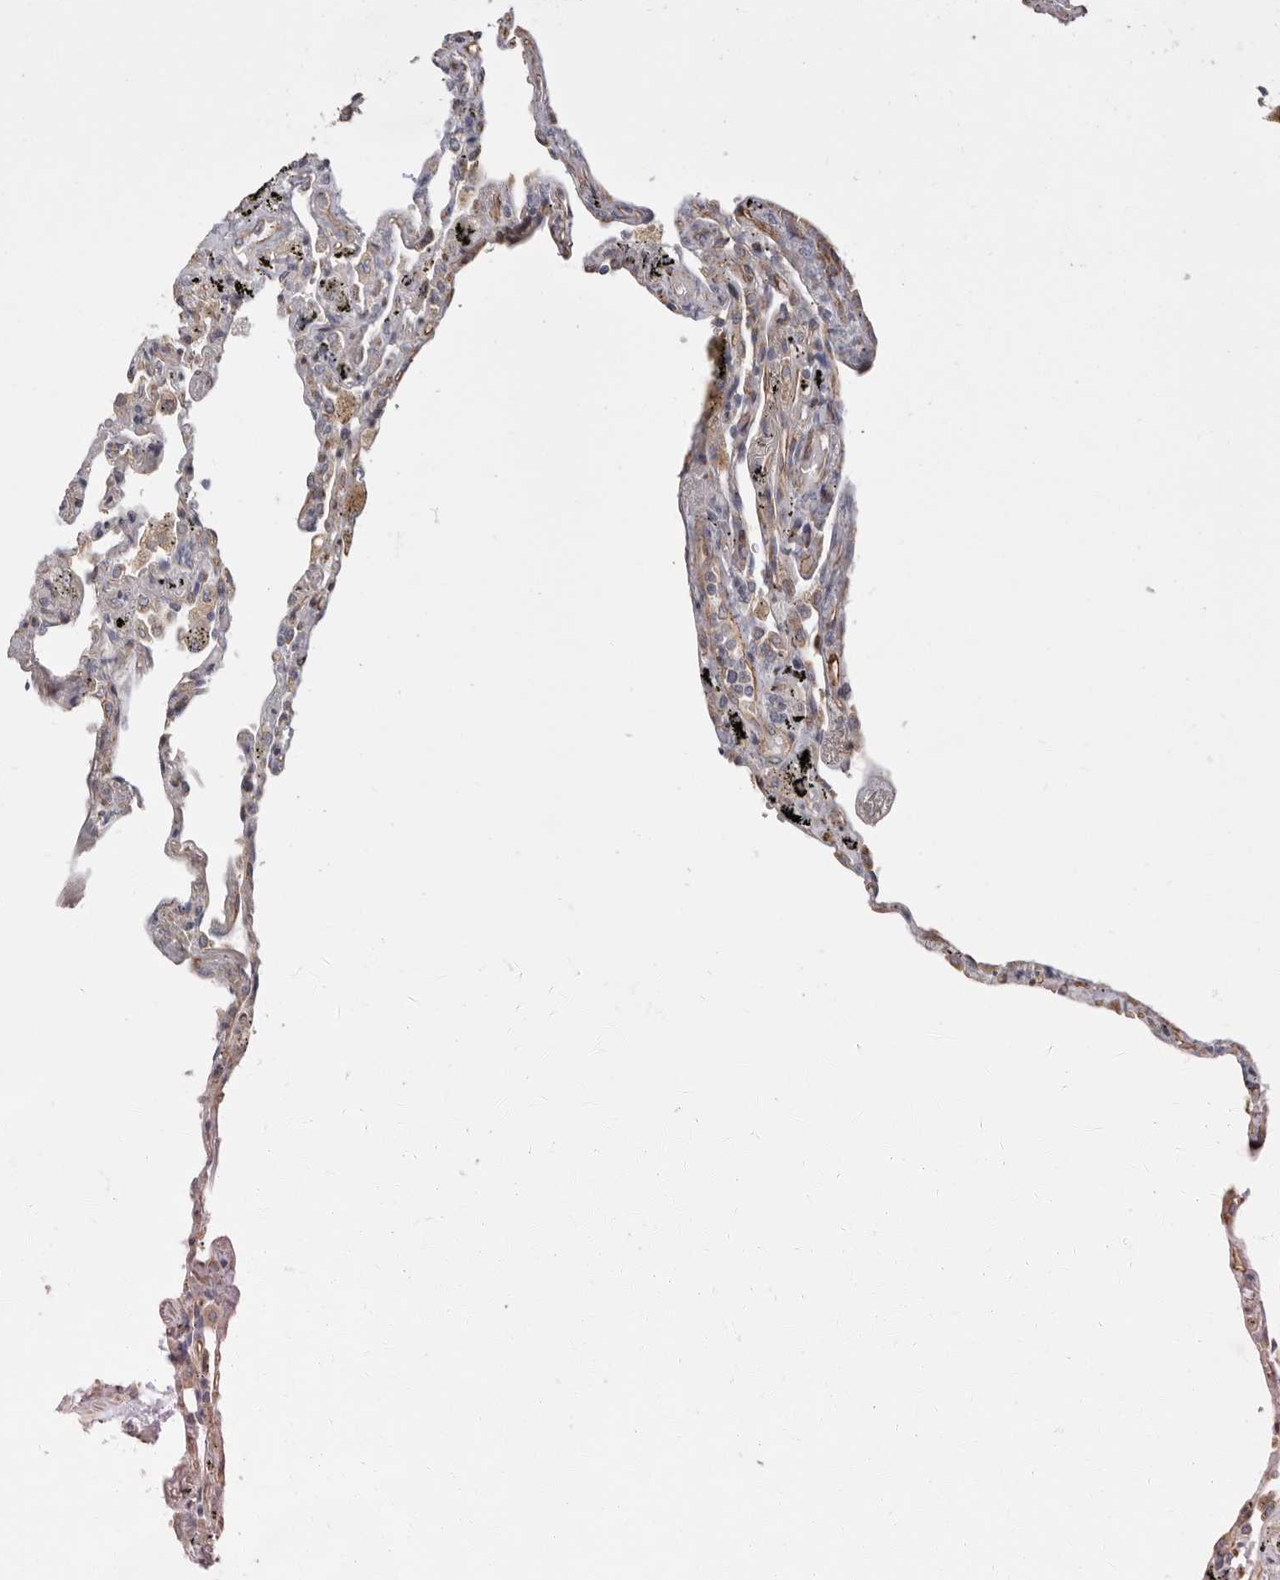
{"staining": {"intensity": "weak", "quantity": "<25%", "location": "cytoplasmic/membranous"}, "tissue": "lung", "cell_type": "Alveolar cells", "image_type": "normal", "snomed": [{"axis": "morphology", "description": "Normal tissue, NOS"}, {"axis": "topography", "description": "Lung"}], "caption": "Immunohistochemical staining of normal lung reveals no significant staining in alveolar cells. (Brightfield microscopy of DAB immunohistochemistry at high magnification).", "gene": "SPRING1", "patient": {"sex": "male", "age": 59}}